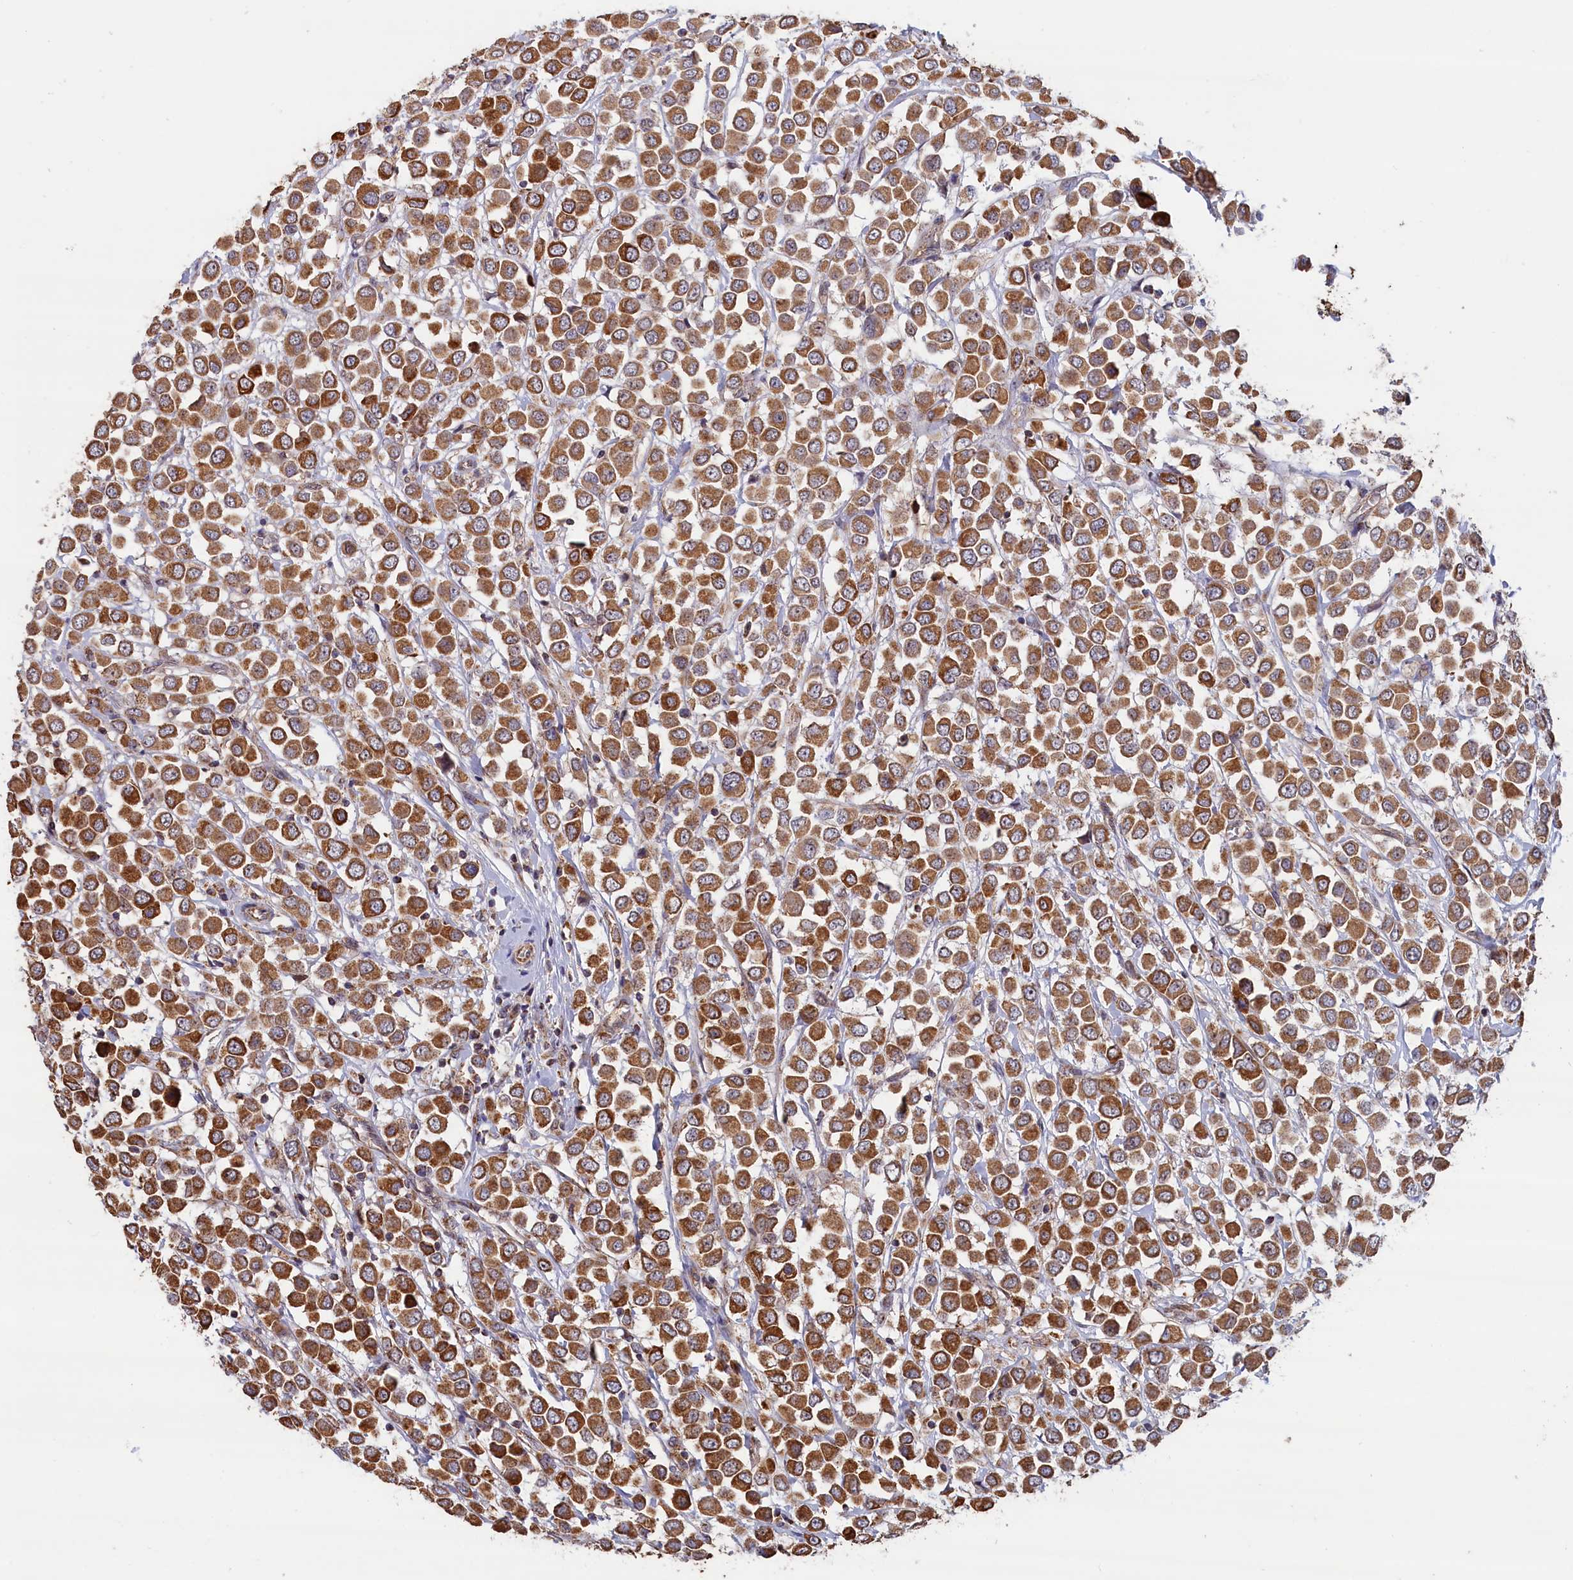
{"staining": {"intensity": "moderate", "quantity": ">75%", "location": "cytoplasmic/membranous"}, "tissue": "breast cancer", "cell_type": "Tumor cells", "image_type": "cancer", "snomed": [{"axis": "morphology", "description": "Duct carcinoma"}, {"axis": "topography", "description": "Breast"}], "caption": "Breast invasive ductal carcinoma stained with DAB (3,3'-diaminobenzidine) IHC demonstrates medium levels of moderate cytoplasmic/membranous positivity in about >75% of tumor cells. (DAB IHC with brightfield microscopy, high magnification).", "gene": "ZNF816", "patient": {"sex": "female", "age": 61}}